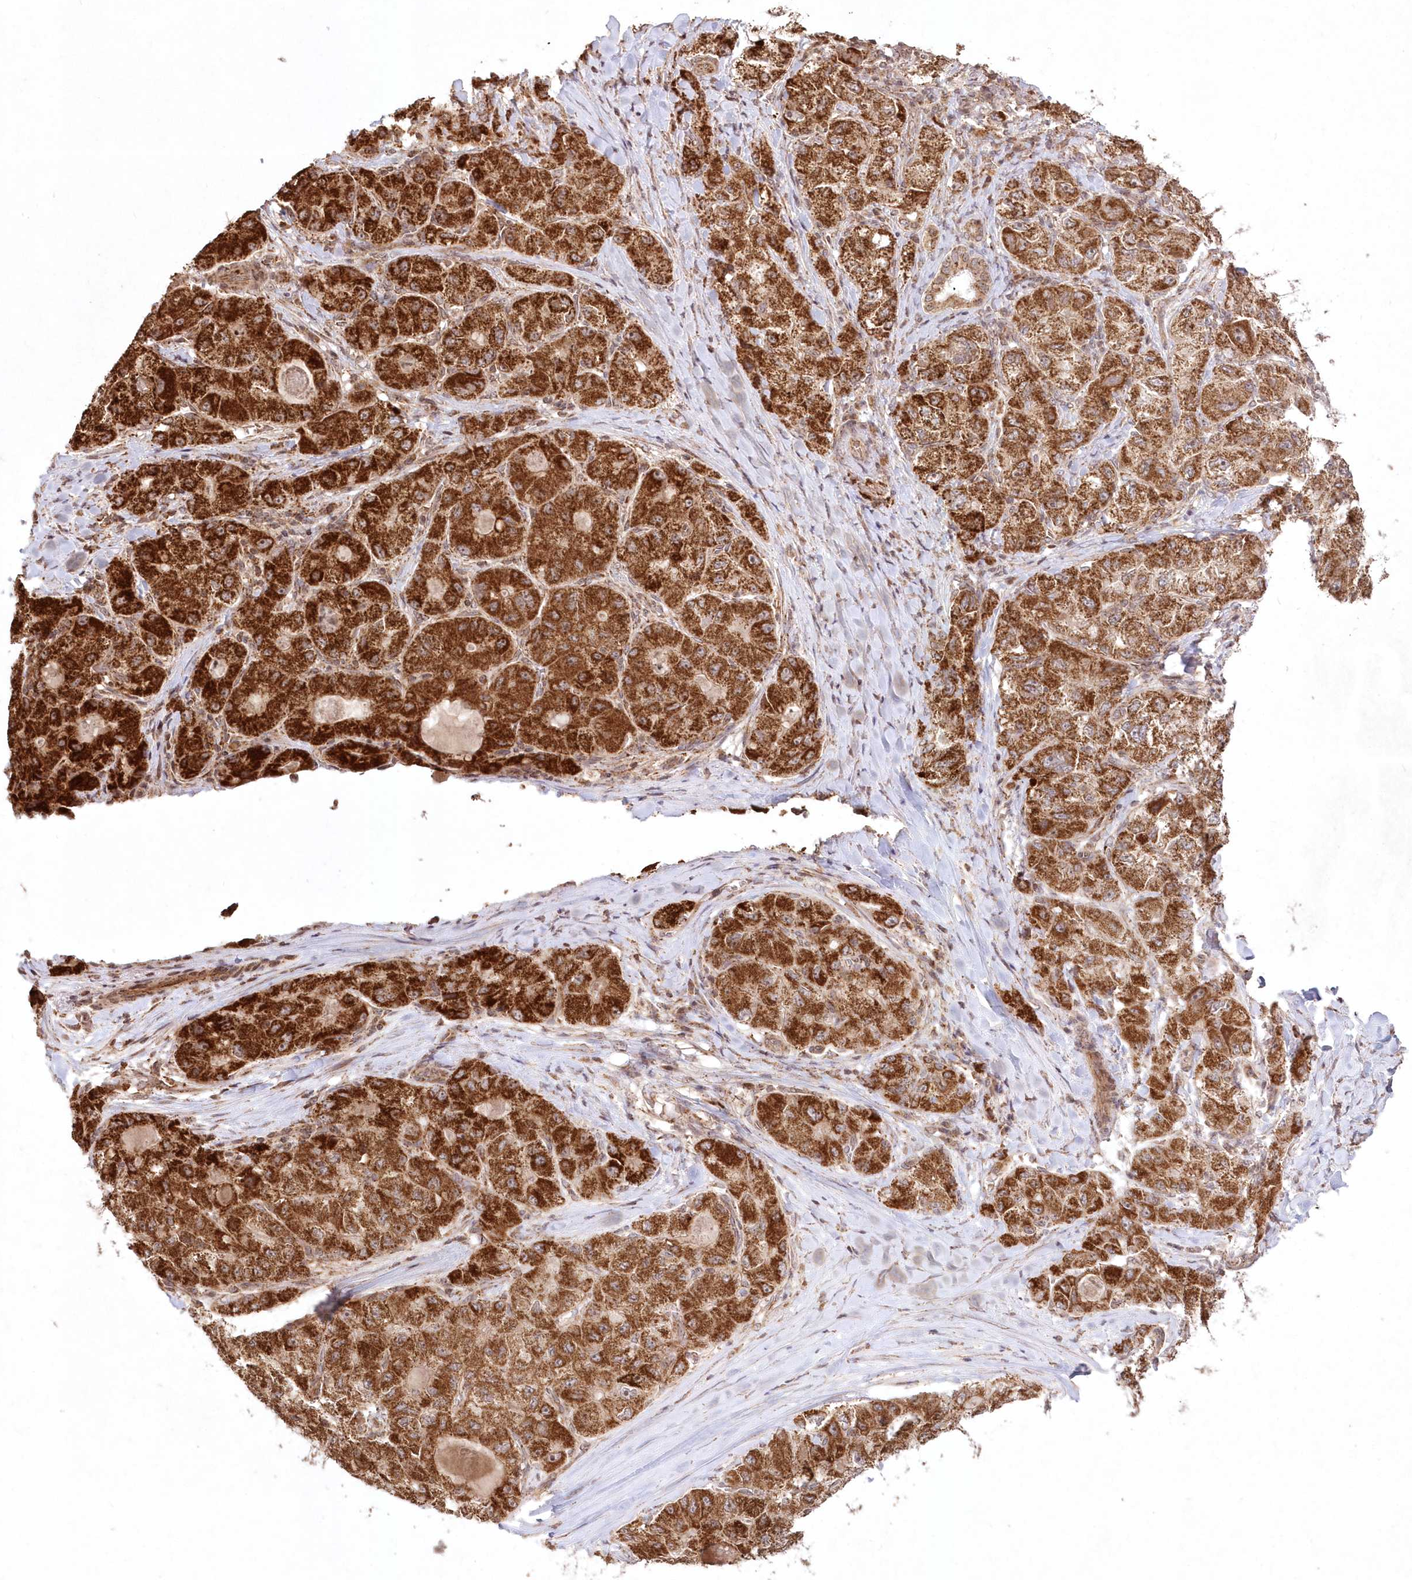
{"staining": {"intensity": "strong", "quantity": ">75%", "location": "cytoplasmic/membranous"}, "tissue": "liver cancer", "cell_type": "Tumor cells", "image_type": "cancer", "snomed": [{"axis": "morphology", "description": "Carcinoma, Hepatocellular, NOS"}, {"axis": "topography", "description": "Liver"}], "caption": "Immunohistochemistry photomicrograph of human hepatocellular carcinoma (liver) stained for a protein (brown), which displays high levels of strong cytoplasmic/membranous staining in approximately >75% of tumor cells.", "gene": "LRPPRC", "patient": {"sex": "male", "age": 80}}